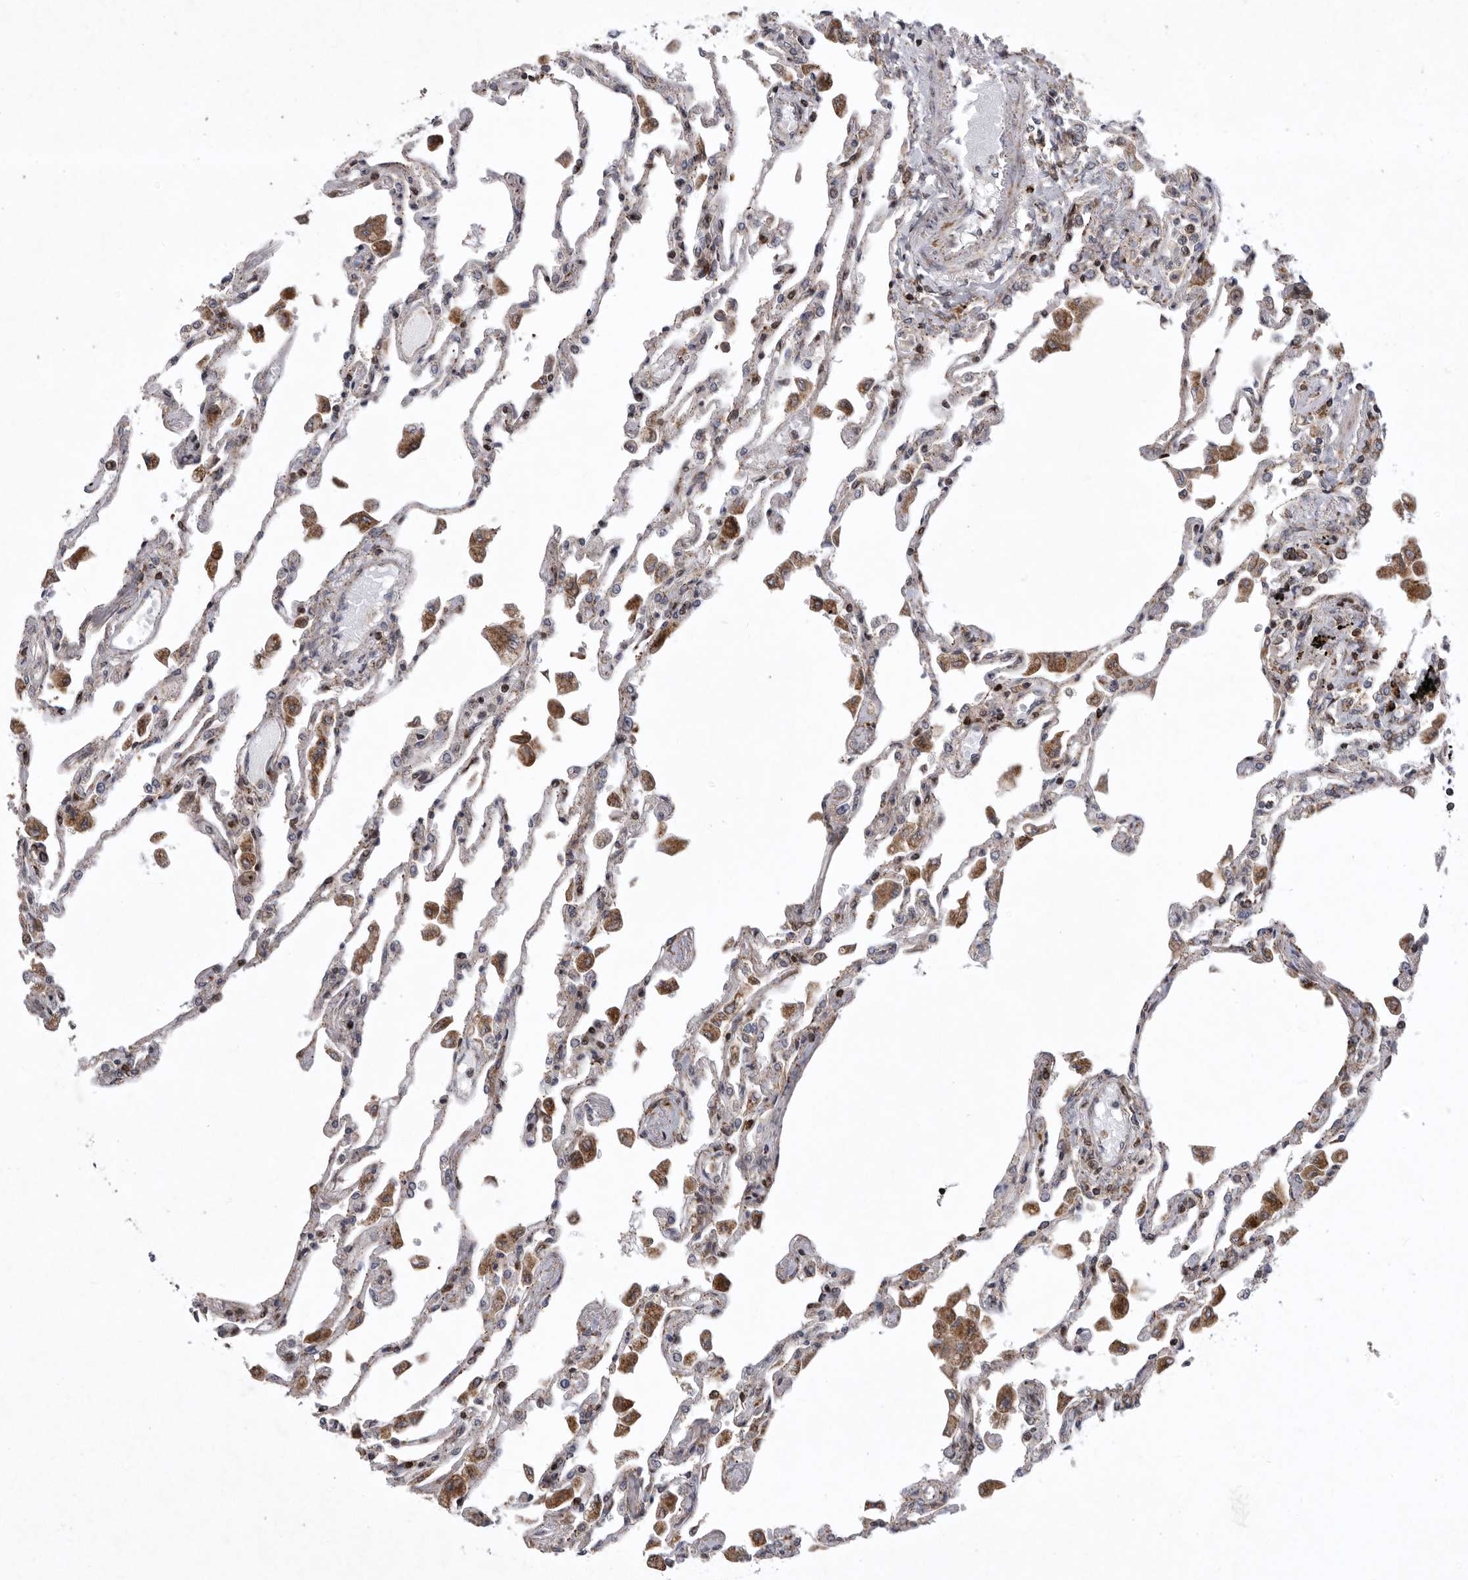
{"staining": {"intensity": "moderate", "quantity": "<25%", "location": "cytoplasmic/membranous"}, "tissue": "lung", "cell_type": "Alveolar cells", "image_type": "normal", "snomed": [{"axis": "morphology", "description": "Normal tissue, NOS"}, {"axis": "topography", "description": "Bronchus"}, {"axis": "topography", "description": "Lung"}], "caption": "Immunohistochemical staining of unremarkable lung exhibits low levels of moderate cytoplasmic/membranous positivity in about <25% of alveolar cells.", "gene": "MPZL1", "patient": {"sex": "female", "age": 49}}